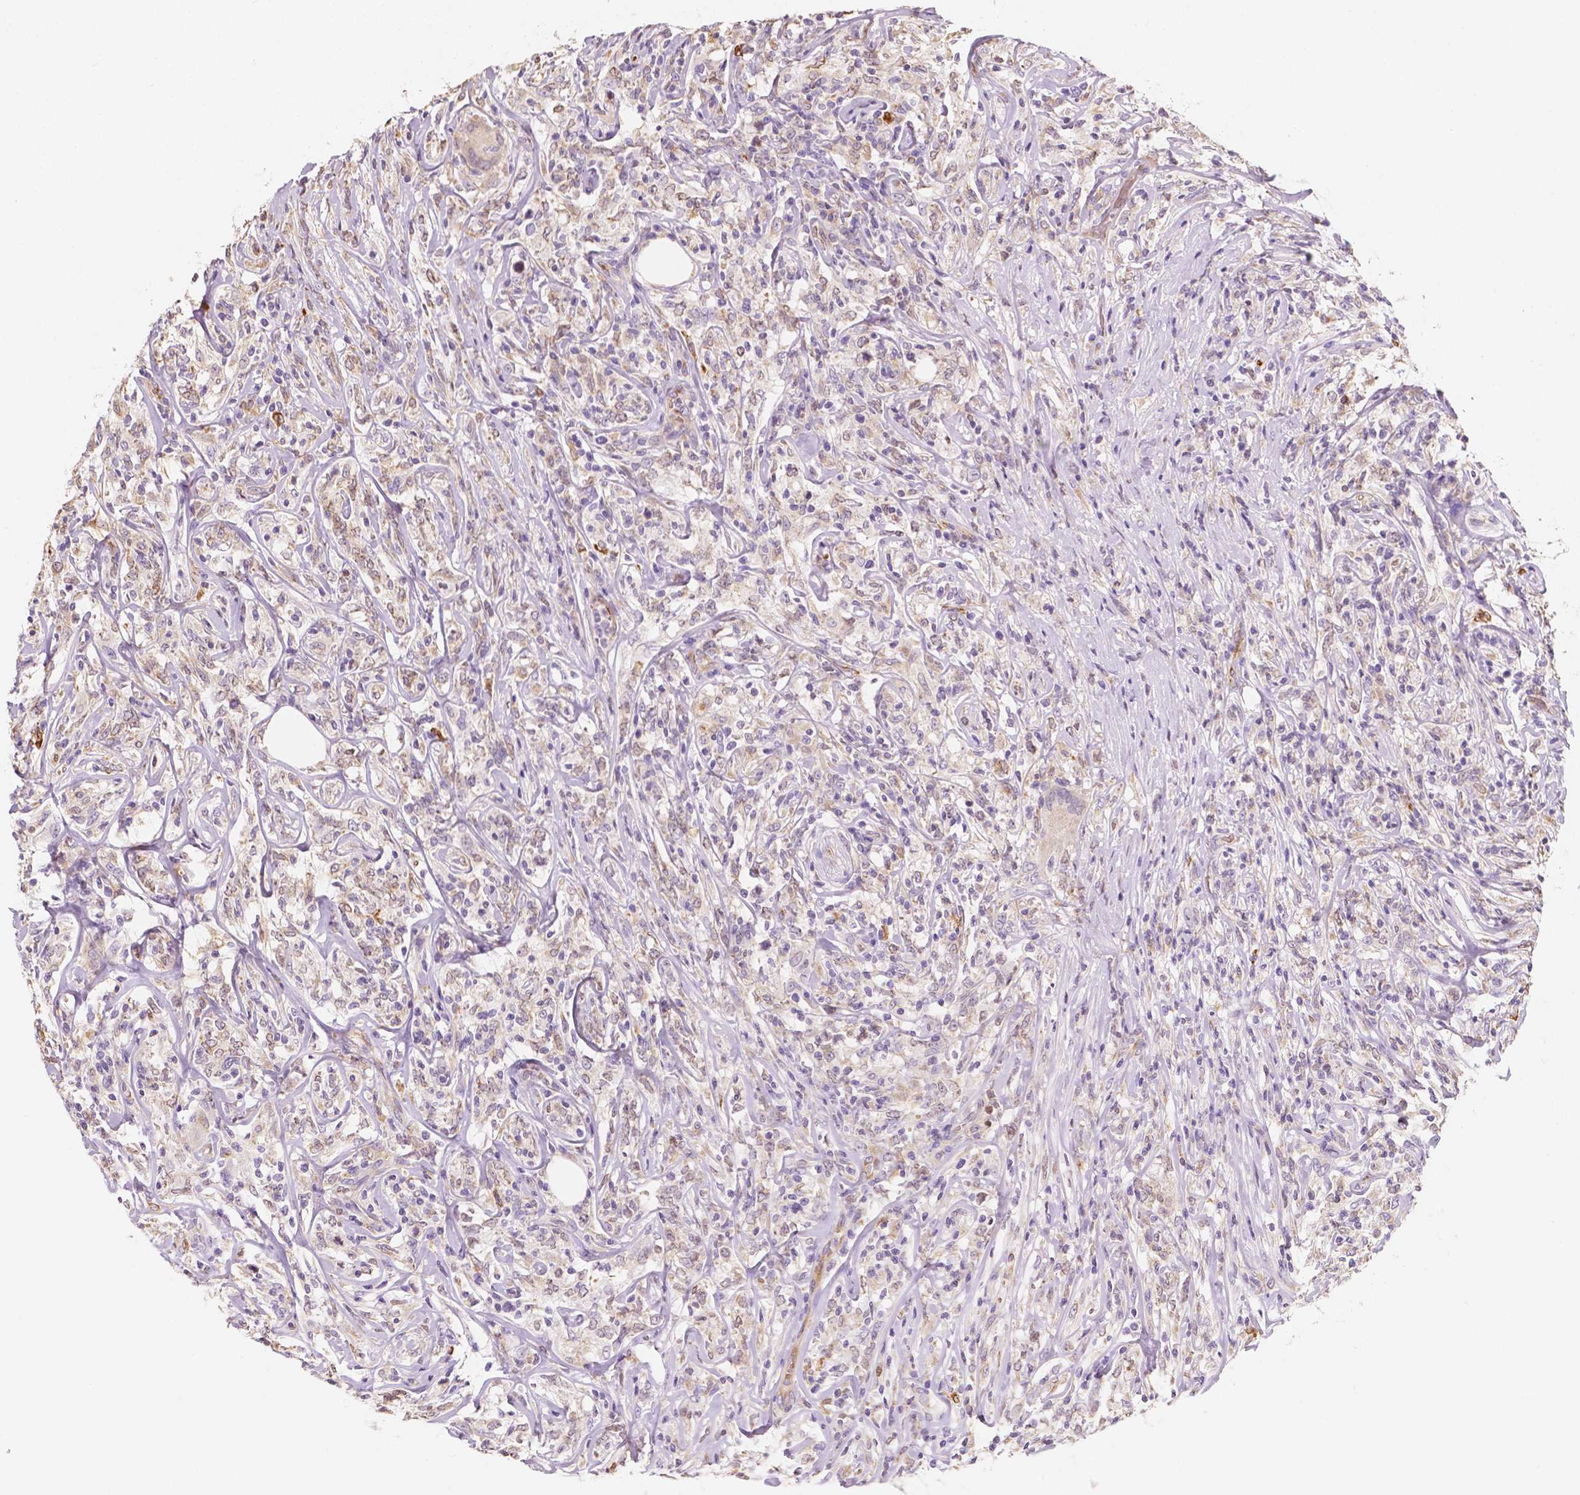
{"staining": {"intensity": "negative", "quantity": "none", "location": "none"}, "tissue": "lymphoma", "cell_type": "Tumor cells", "image_type": "cancer", "snomed": [{"axis": "morphology", "description": "Malignant lymphoma, non-Hodgkin's type, High grade"}, {"axis": "topography", "description": "Lymph node"}], "caption": "Photomicrograph shows no significant protein positivity in tumor cells of lymphoma. (Brightfield microscopy of DAB (3,3'-diaminobenzidine) immunohistochemistry at high magnification).", "gene": "SLC22A4", "patient": {"sex": "female", "age": 84}}